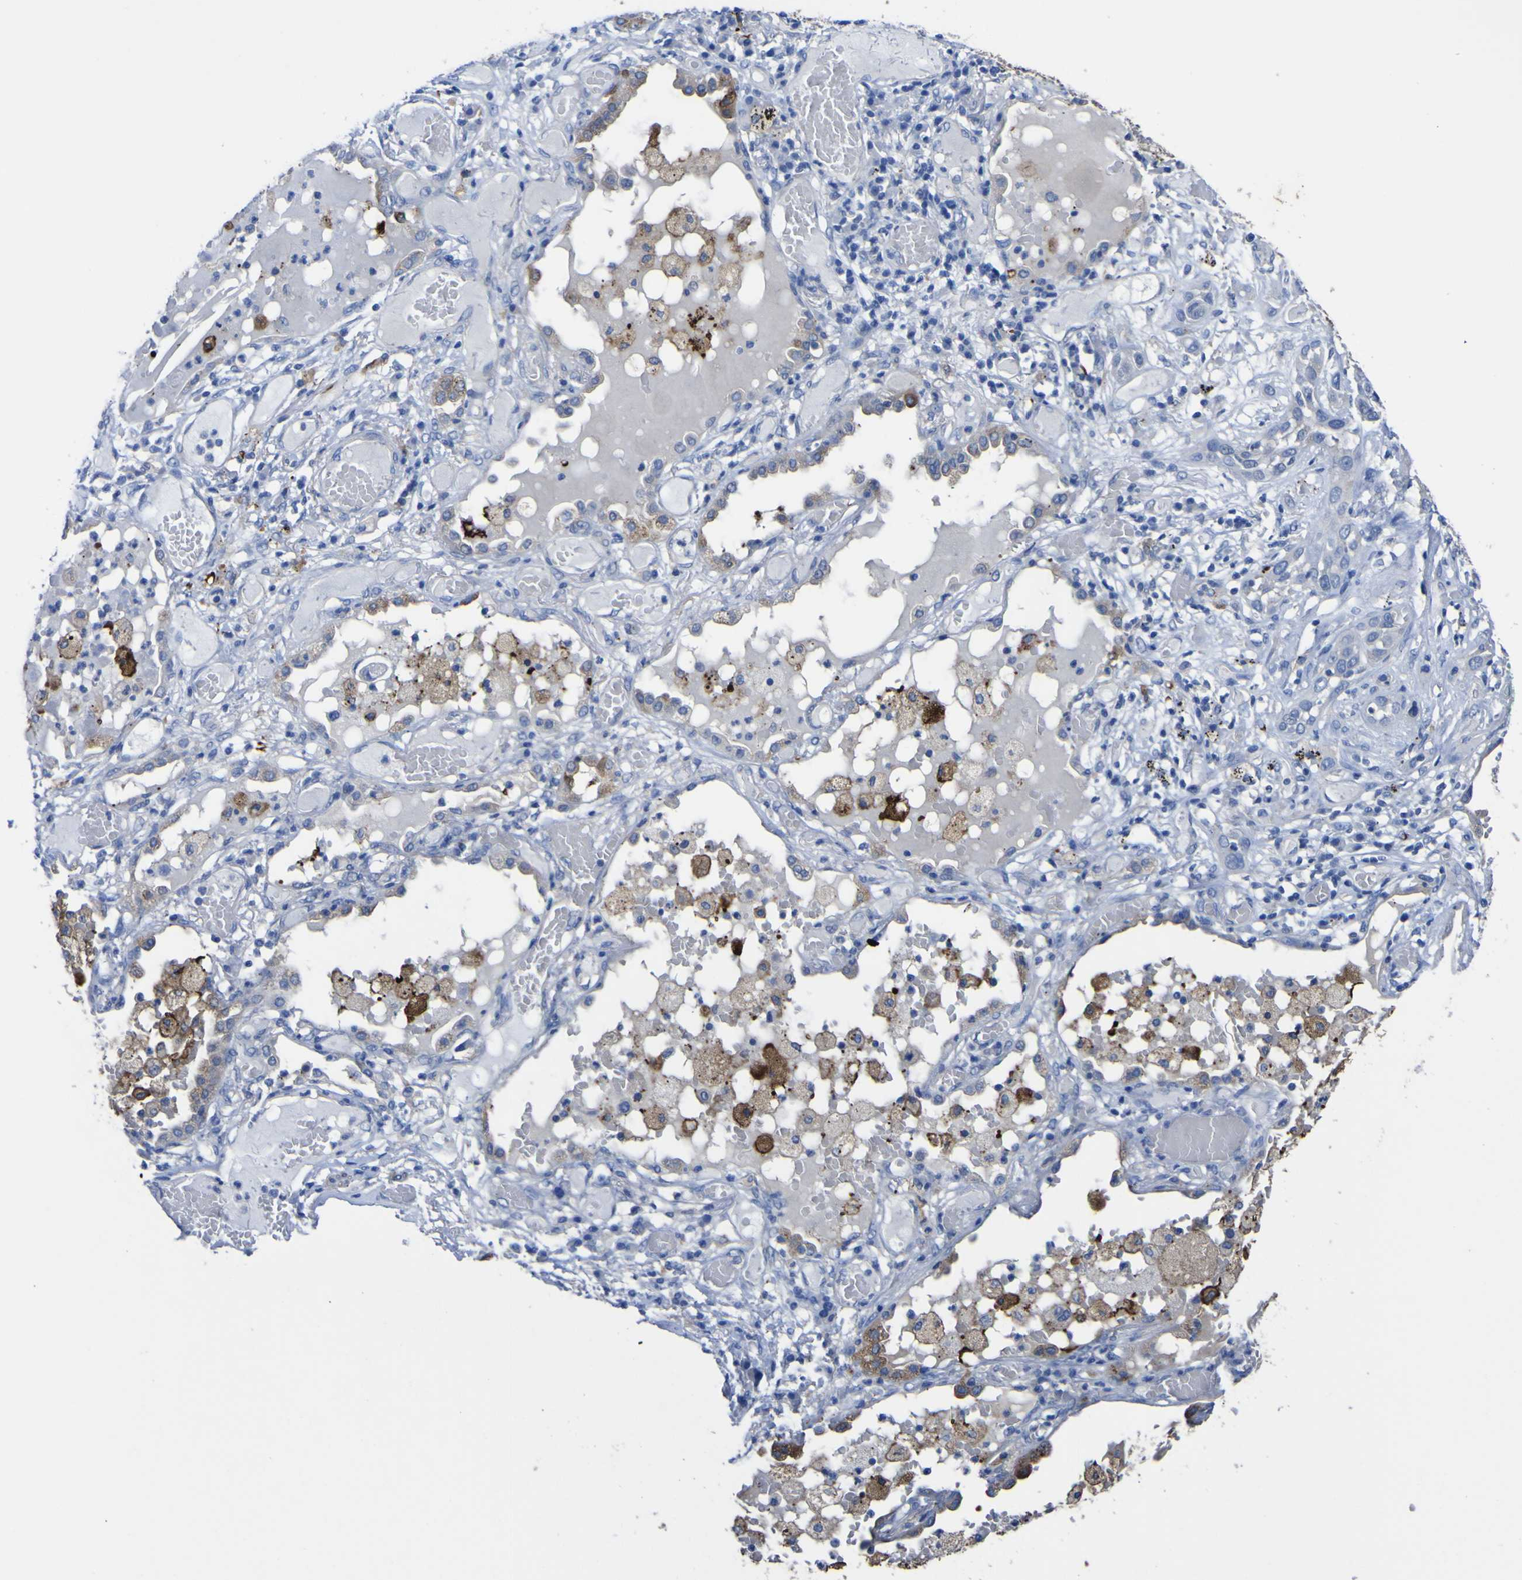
{"staining": {"intensity": "moderate", "quantity": "<25%", "location": "cytoplasmic/membranous"}, "tissue": "lung cancer", "cell_type": "Tumor cells", "image_type": "cancer", "snomed": [{"axis": "morphology", "description": "Squamous cell carcinoma, NOS"}, {"axis": "topography", "description": "Lung"}], "caption": "Squamous cell carcinoma (lung) was stained to show a protein in brown. There is low levels of moderate cytoplasmic/membranous expression in about <25% of tumor cells.", "gene": "AGO4", "patient": {"sex": "male", "age": 71}}